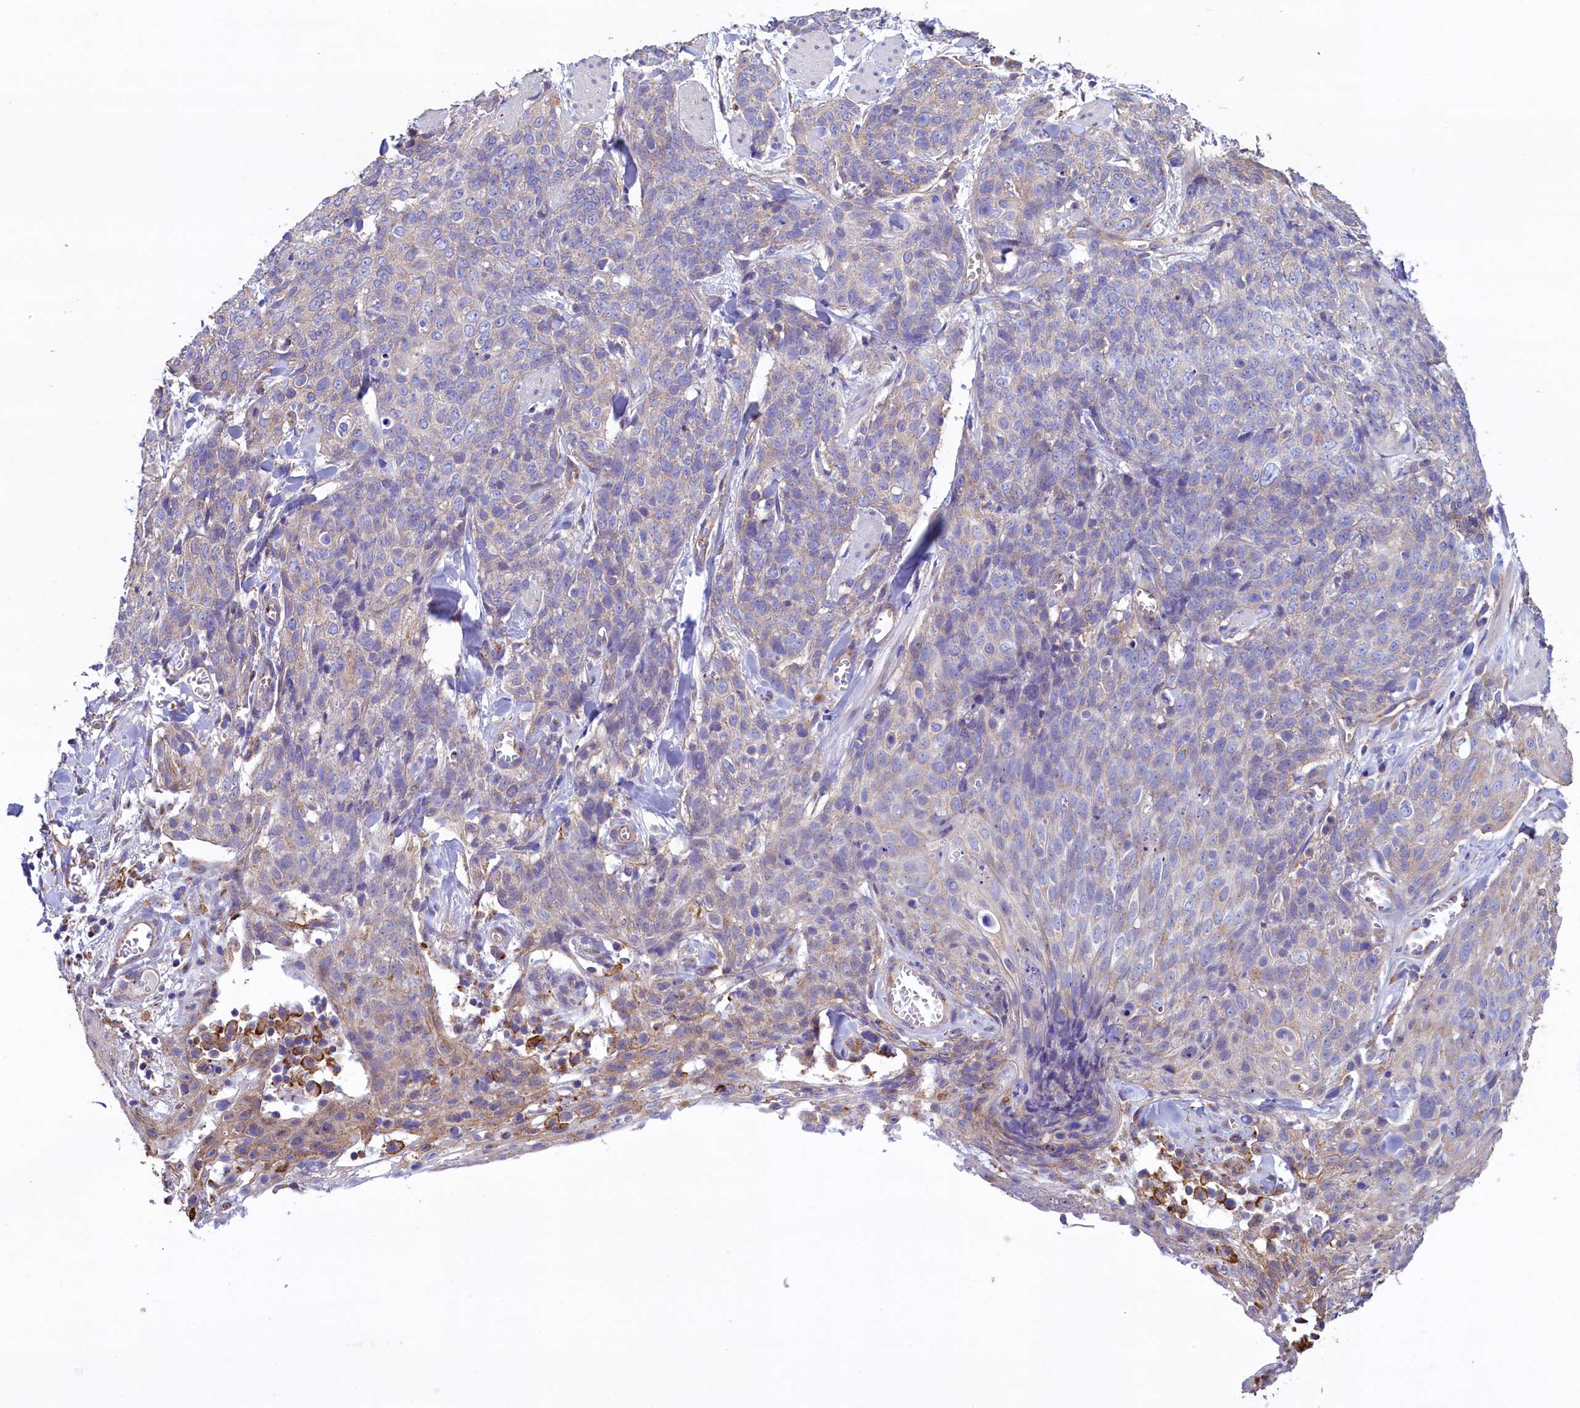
{"staining": {"intensity": "weak", "quantity": "<25%", "location": "cytoplasmic/membranous"}, "tissue": "skin cancer", "cell_type": "Tumor cells", "image_type": "cancer", "snomed": [{"axis": "morphology", "description": "Squamous cell carcinoma, NOS"}, {"axis": "topography", "description": "Skin"}, {"axis": "topography", "description": "Vulva"}], "caption": "Human skin squamous cell carcinoma stained for a protein using IHC reveals no staining in tumor cells.", "gene": "GPR21", "patient": {"sex": "female", "age": 85}}